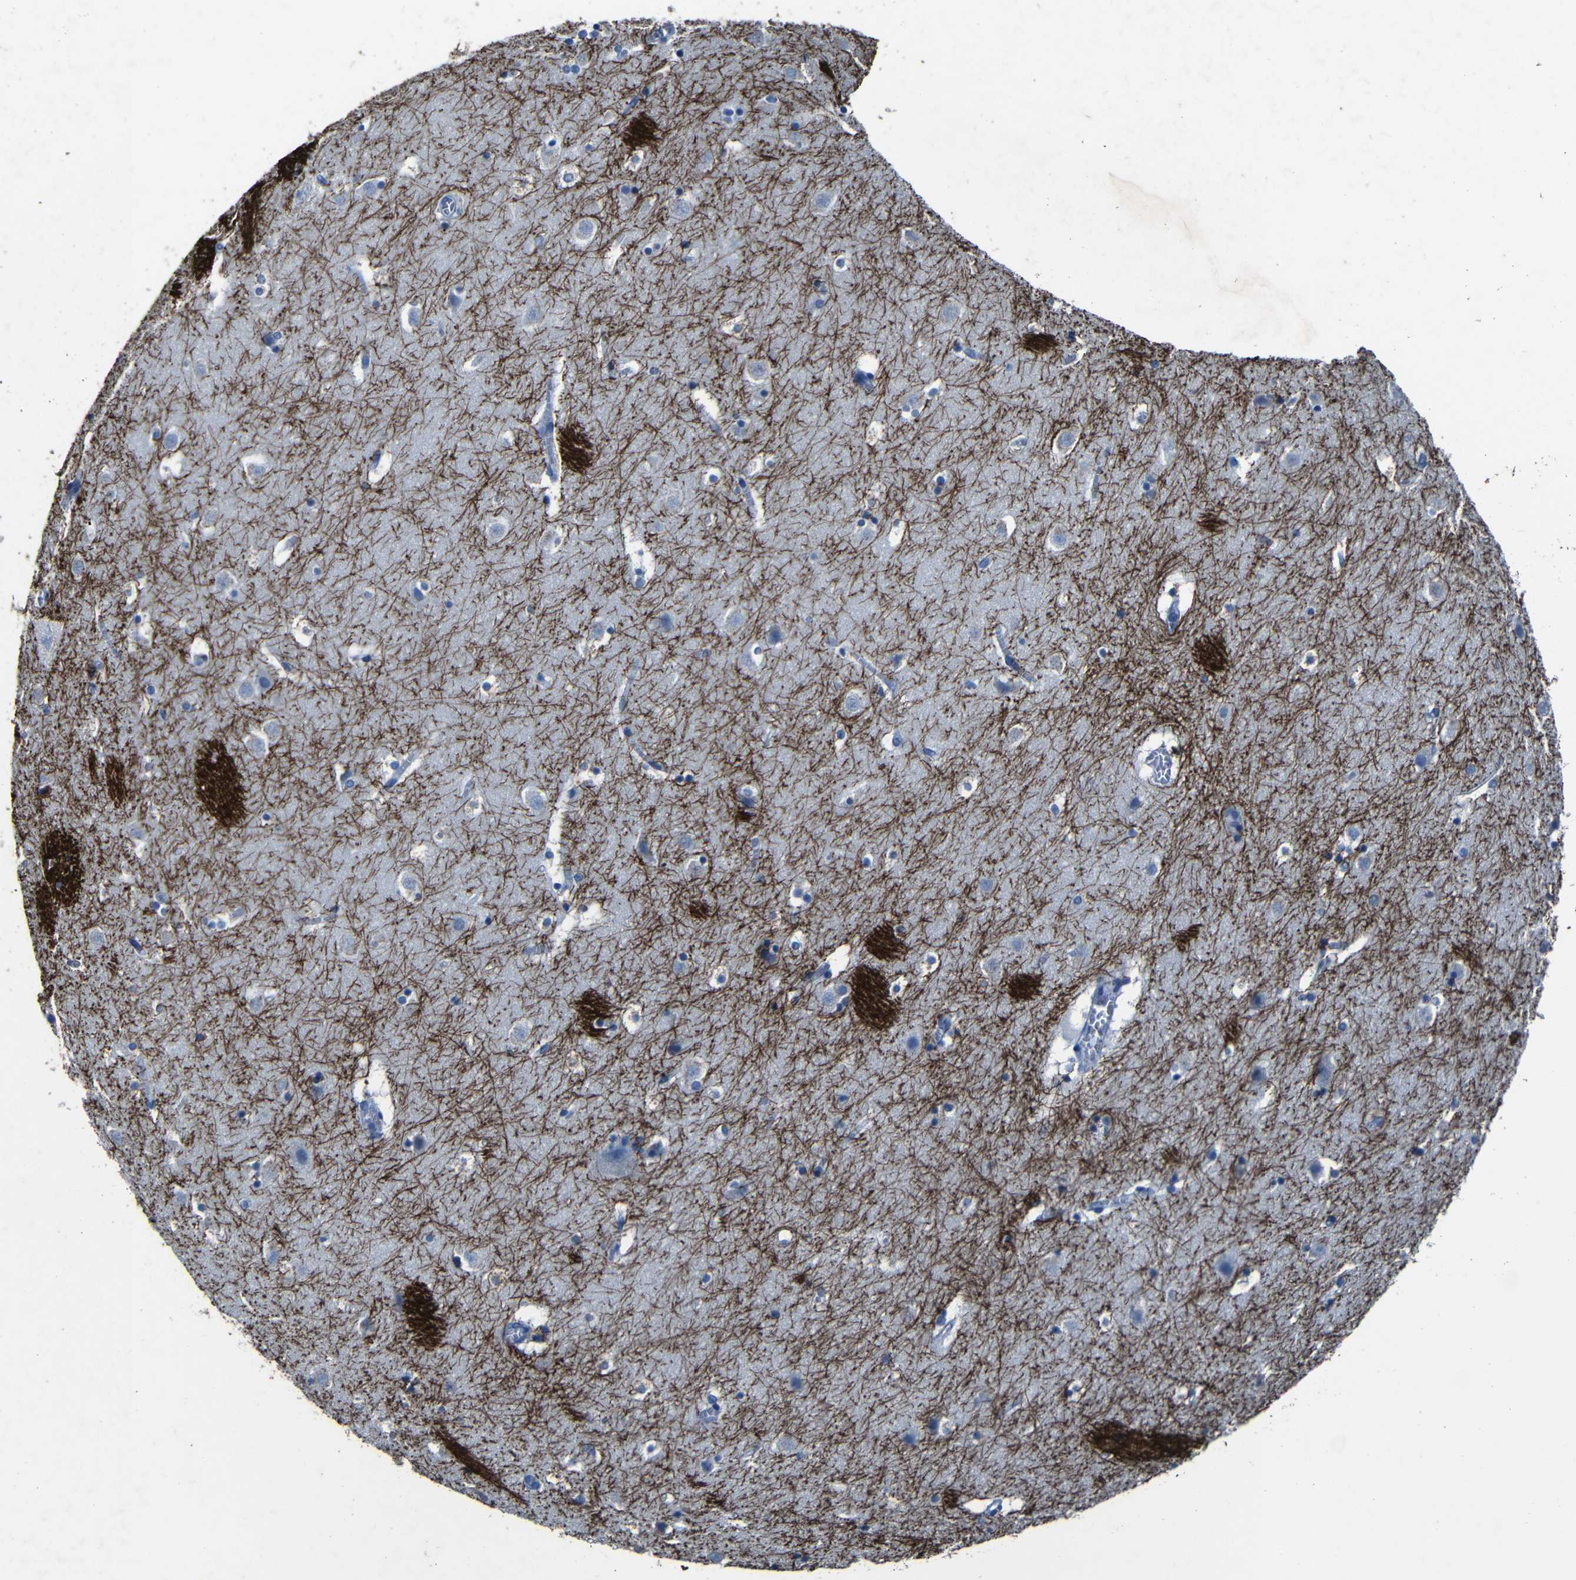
{"staining": {"intensity": "negative", "quantity": "none", "location": "none"}, "tissue": "caudate", "cell_type": "Glial cells", "image_type": "normal", "snomed": [{"axis": "morphology", "description": "Normal tissue, NOS"}, {"axis": "topography", "description": "Lateral ventricle wall"}], "caption": "Histopathology image shows no significant protein expression in glial cells of benign caudate.", "gene": "CLDN11", "patient": {"sex": "male", "age": 45}}